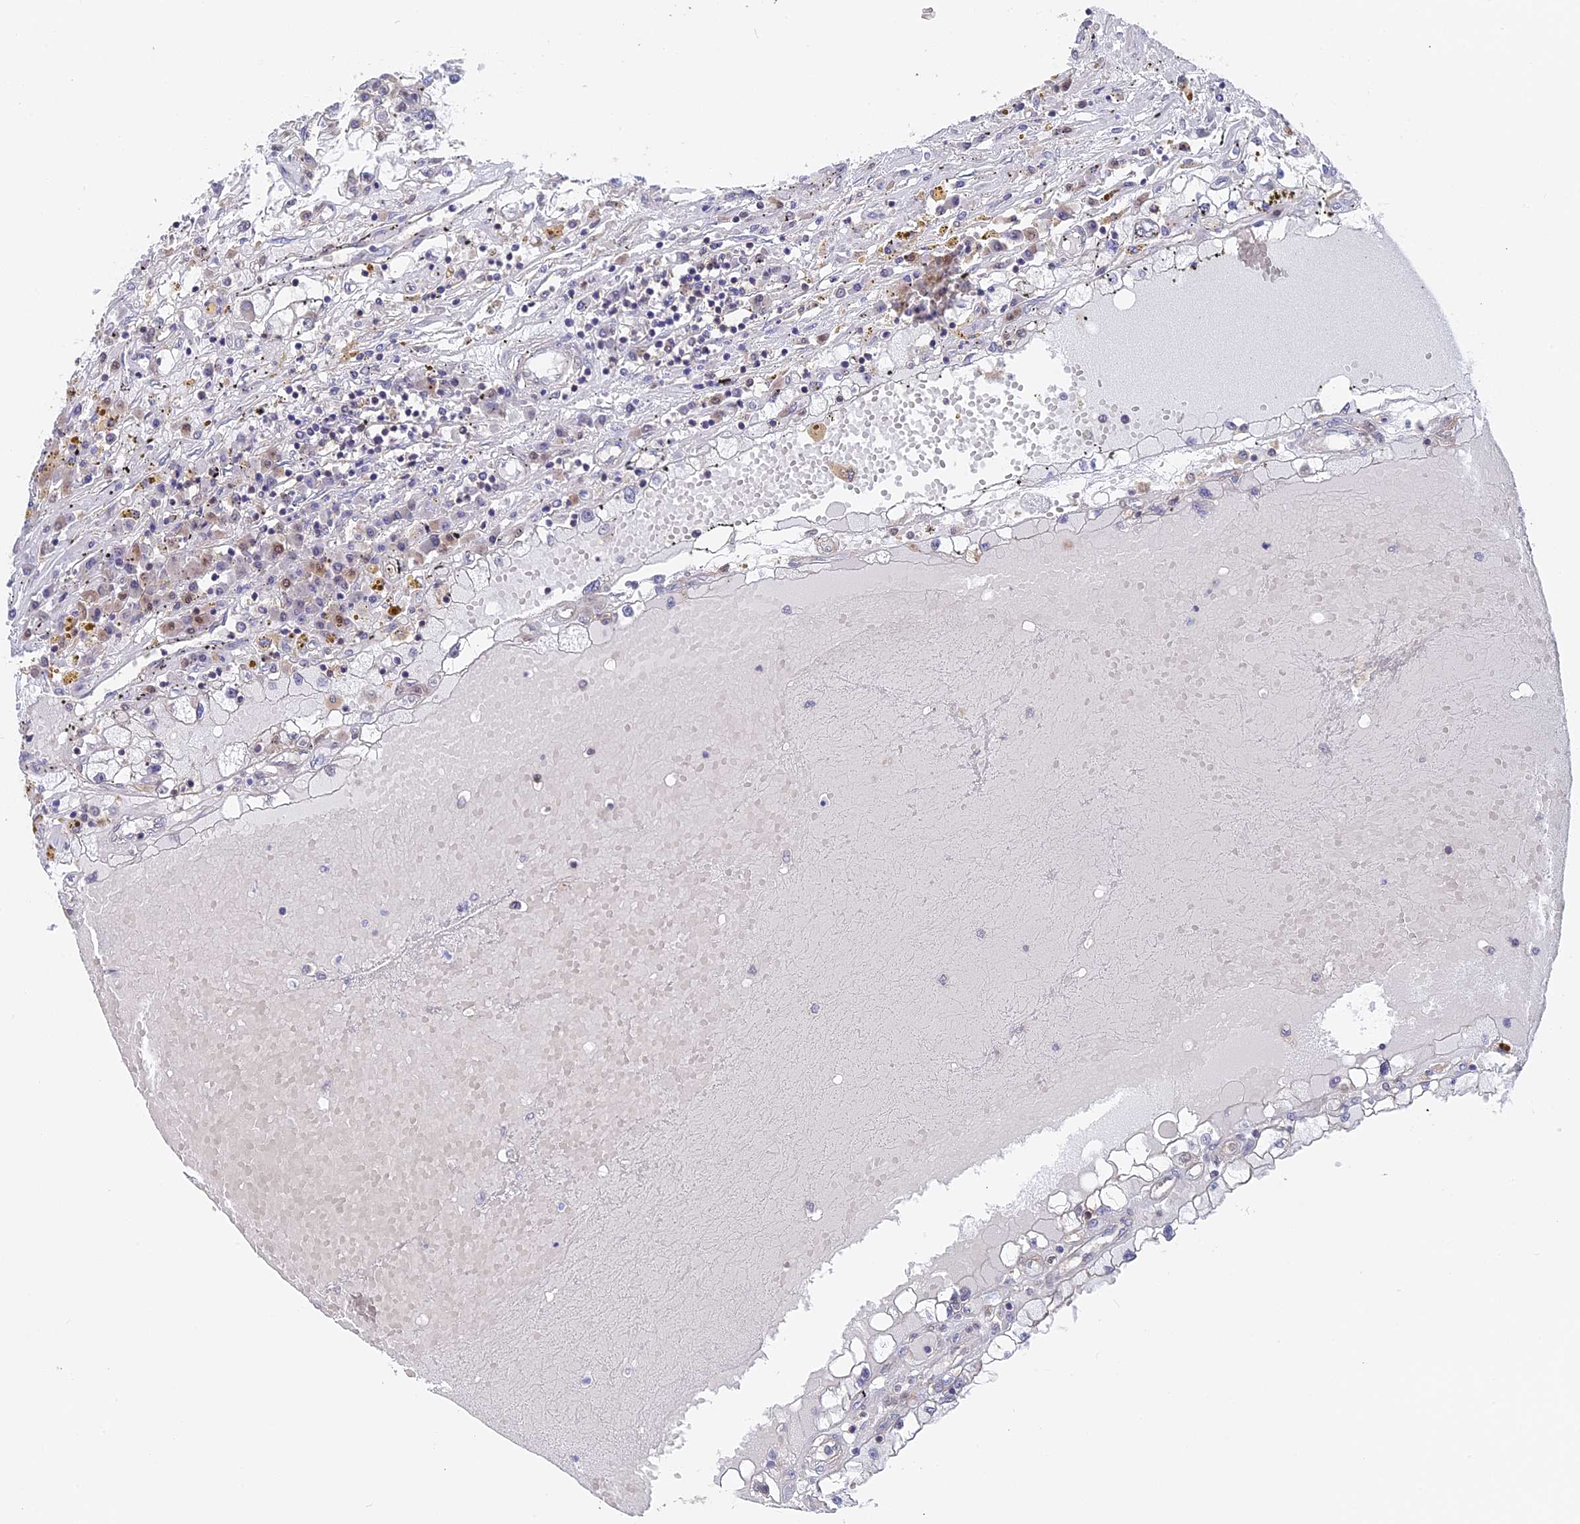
{"staining": {"intensity": "negative", "quantity": "none", "location": "none"}, "tissue": "renal cancer", "cell_type": "Tumor cells", "image_type": "cancer", "snomed": [{"axis": "morphology", "description": "Adenocarcinoma, NOS"}, {"axis": "topography", "description": "Kidney"}], "caption": "This is an immunohistochemistry histopathology image of human renal cancer. There is no expression in tumor cells.", "gene": "STUB1", "patient": {"sex": "male", "age": 56}}